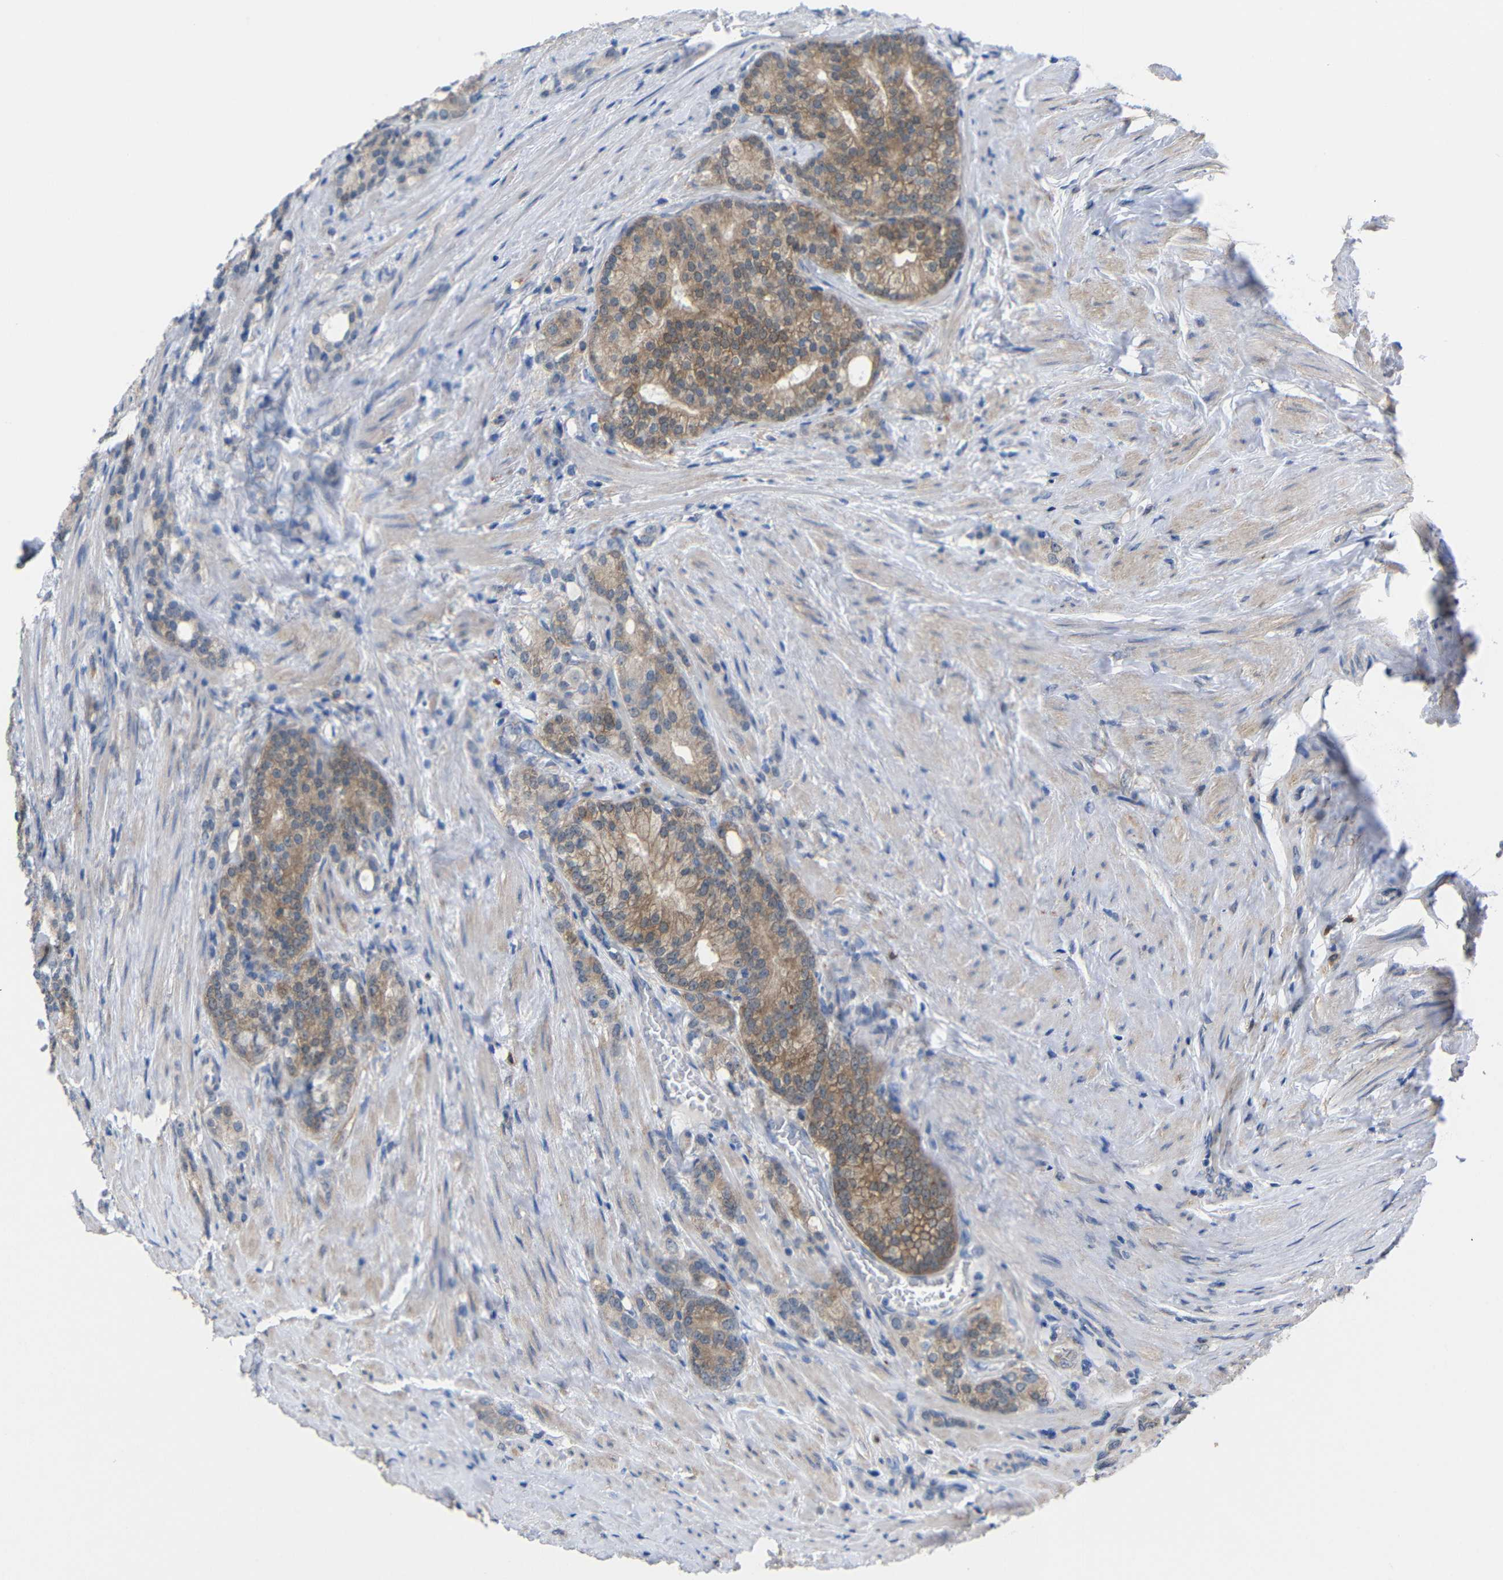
{"staining": {"intensity": "moderate", "quantity": ">75%", "location": "cytoplasmic/membranous"}, "tissue": "prostate cancer", "cell_type": "Tumor cells", "image_type": "cancer", "snomed": [{"axis": "morphology", "description": "Adenocarcinoma, Low grade"}, {"axis": "topography", "description": "Prostate"}], "caption": "An immunohistochemistry image of neoplastic tissue is shown. Protein staining in brown labels moderate cytoplasmic/membranous positivity in prostate low-grade adenocarcinoma within tumor cells.", "gene": "PEBP1", "patient": {"sex": "male", "age": 71}}